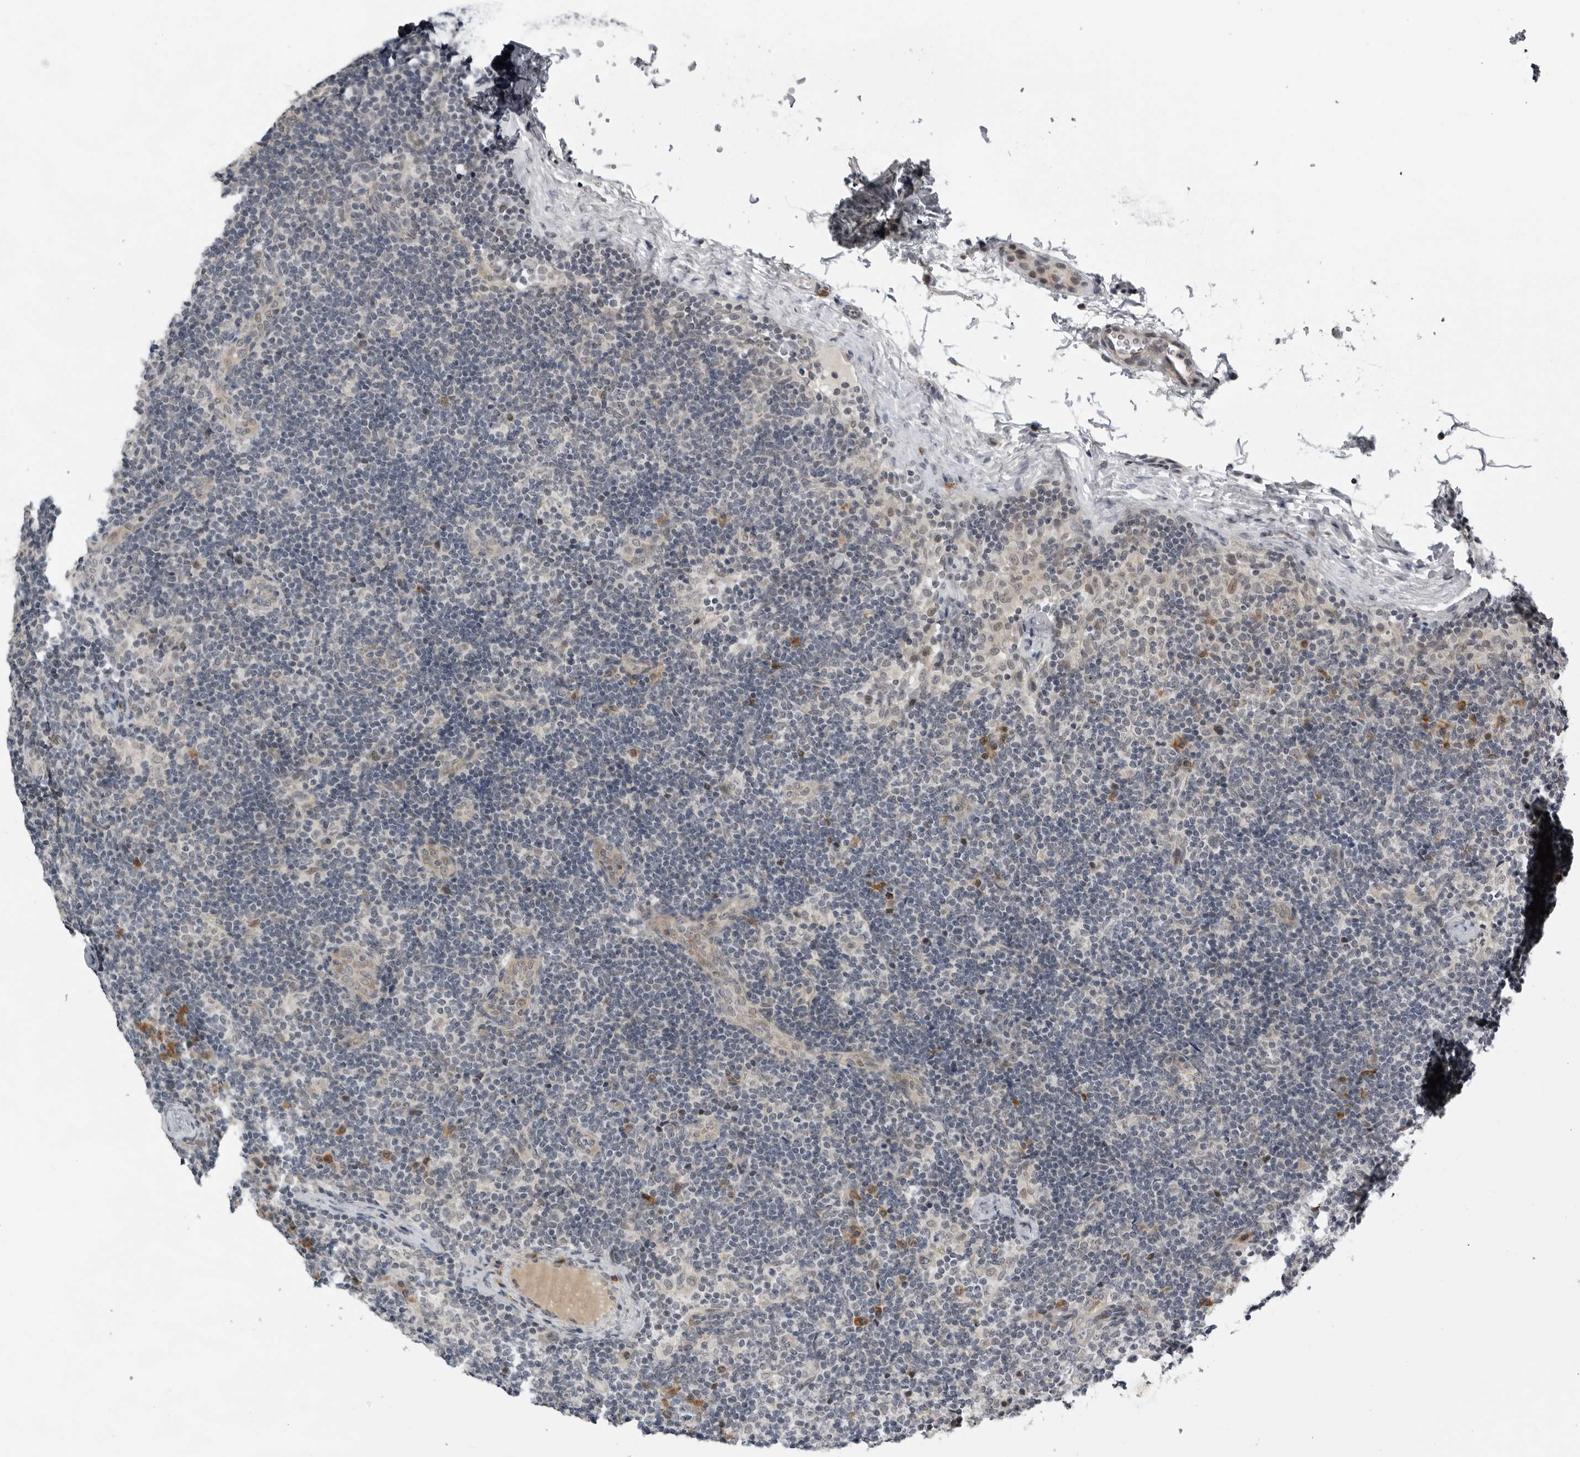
{"staining": {"intensity": "moderate", "quantity": "<25%", "location": "cytoplasmic/membranous"}, "tissue": "lymph node", "cell_type": "Germinal center cells", "image_type": "normal", "snomed": [{"axis": "morphology", "description": "Normal tissue, NOS"}, {"axis": "topography", "description": "Lymph node"}], "caption": "Immunohistochemical staining of normal human lymph node displays low levels of moderate cytoplasmic/membranous staining in approximately <25% of germinal center cells.", "gene": "ALPK2", "patient": {"sex": "female", "age": 22}}